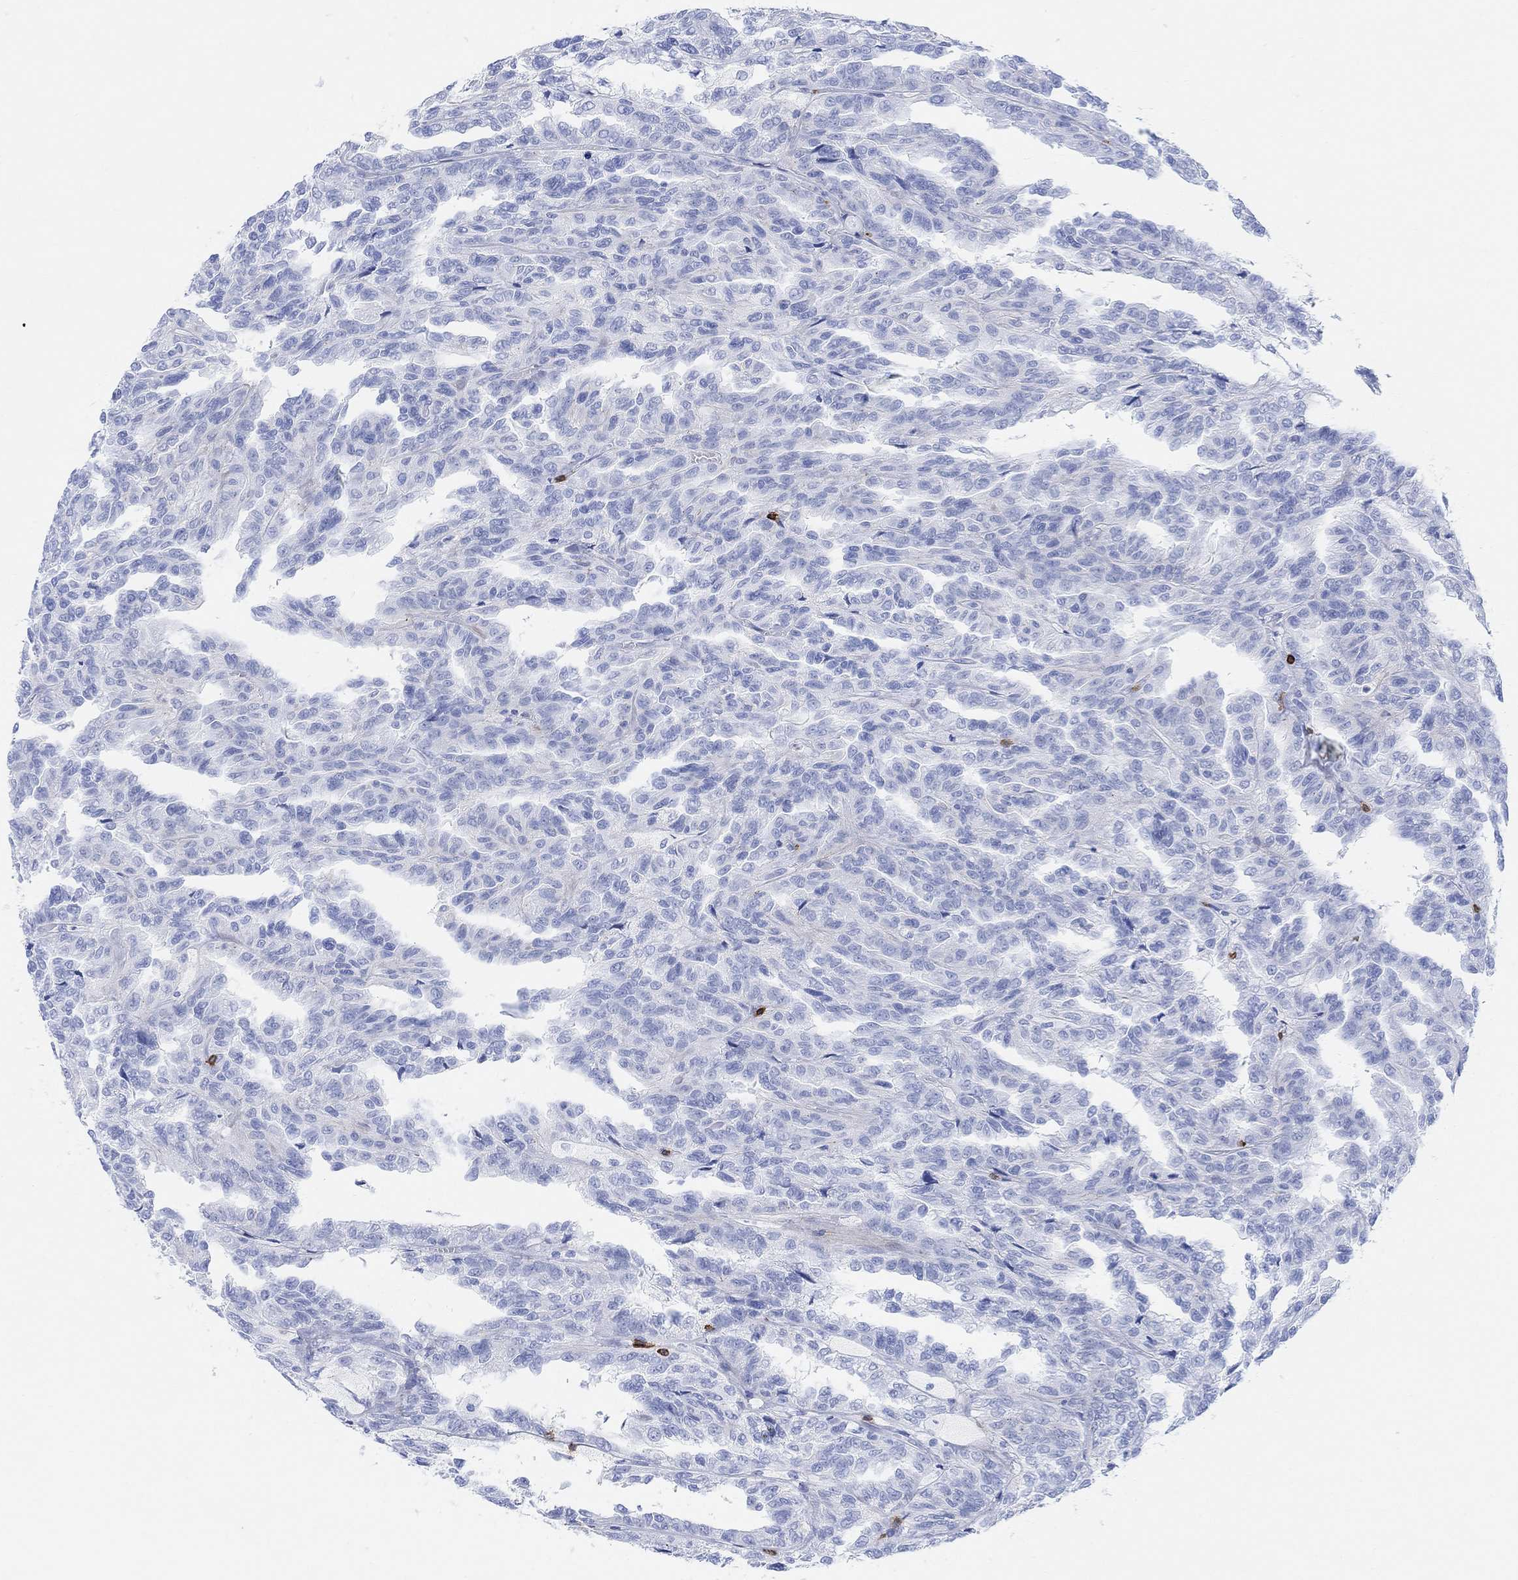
{"staining": {"intensity": "negative", "quantity": "none", "location": "none"}, "tissue": "renal cancer", "cell_type": "Tumor cells", "image_type": "cancer", "snomed": [{"axis": "morphology", "description": "Adenocarcinoma, NOS"}, {"axis": "topography", "description": "Kidney"}], "caption": "Tumor cells show no significant expression in adenocarcinoma (renal). Nuclei are stained in blue.", "gene": "GPR65", "patient": {"sex": "male", "age": 79}}